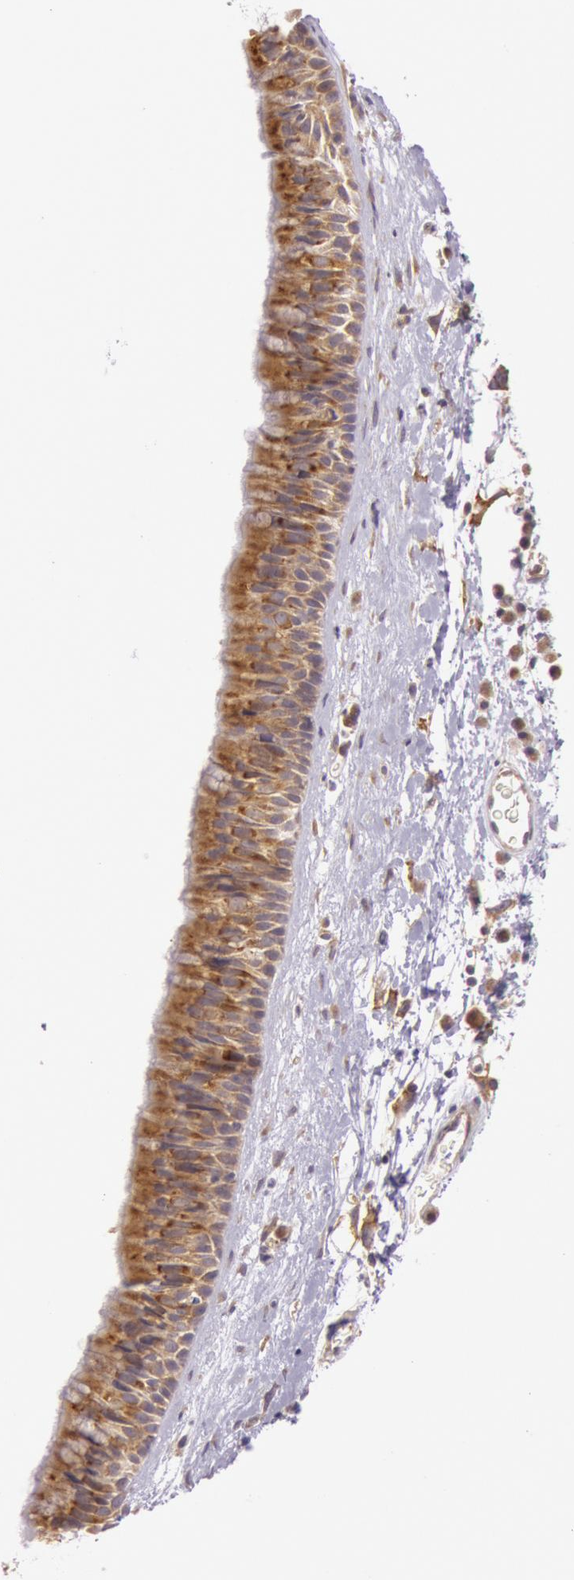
{"staining": {"intensity": "weak", "quantity": ">75%", "location": "cytoplasmic/membranous"}, "tissue": "nasopharynx", "cell_type": "Respiratory epithelial cells", "image_type": "normal", "snomed": [{"axis": "morphology", "description": "Normal tissue, NOS"}, {"axis": "topography", "description": "Nasopharynx"}], "caption": "Benign nasopharynx was stained to show a protein in brown. There is low levels of weak cytoplasmic/membranous expression in about >75% of respiratory epithelial cells. The staining is performed using DAB (3,3'-diaminobenzidine) brown chromogen to label protein expression. The nuclei are counter-stained blue using hematoxylin.", "gene": "CHUK", "patient": {"sex": "male", "age": 13}}